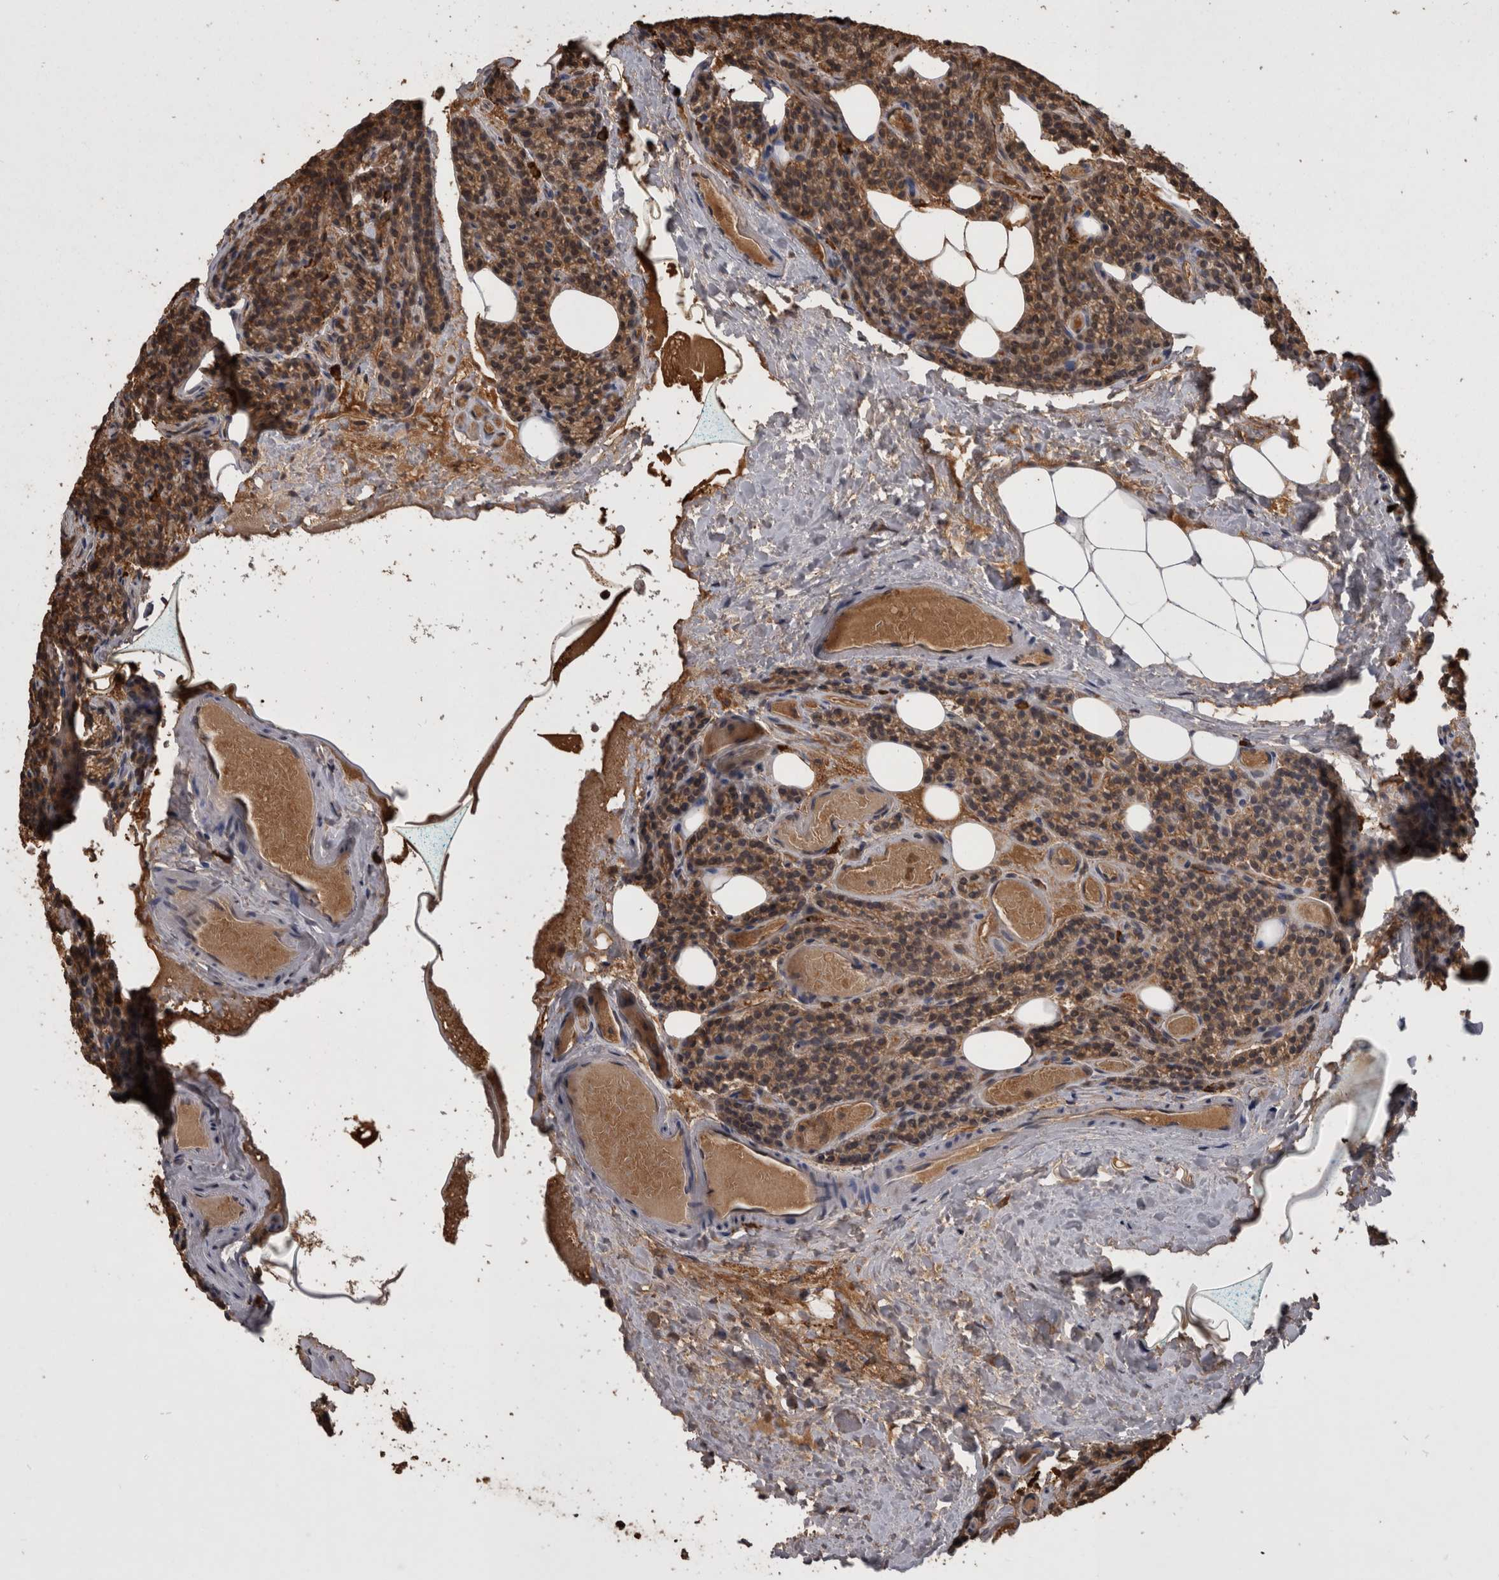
{"staining": {"intensity": "strong", "quantity": ">75%", "location": "cytoplasmic/membranous,nuclear"}, "tissue": "parathyroid gland", "cell_type": "Glandular cells", "image_type": "normal", "snomed": [{"axis": "morphology", "description": "Normal tissue, NOS"}, {"axis": "topography", "description": "Parathyroid gland"}], "caption": "Strong cytoplasmic/membranous,nuclear expression is identified in about >75% of glandular cells in normal parathyroid gland.", "gene": "LXN", "patient": {"sex": "female", "age": 85}}